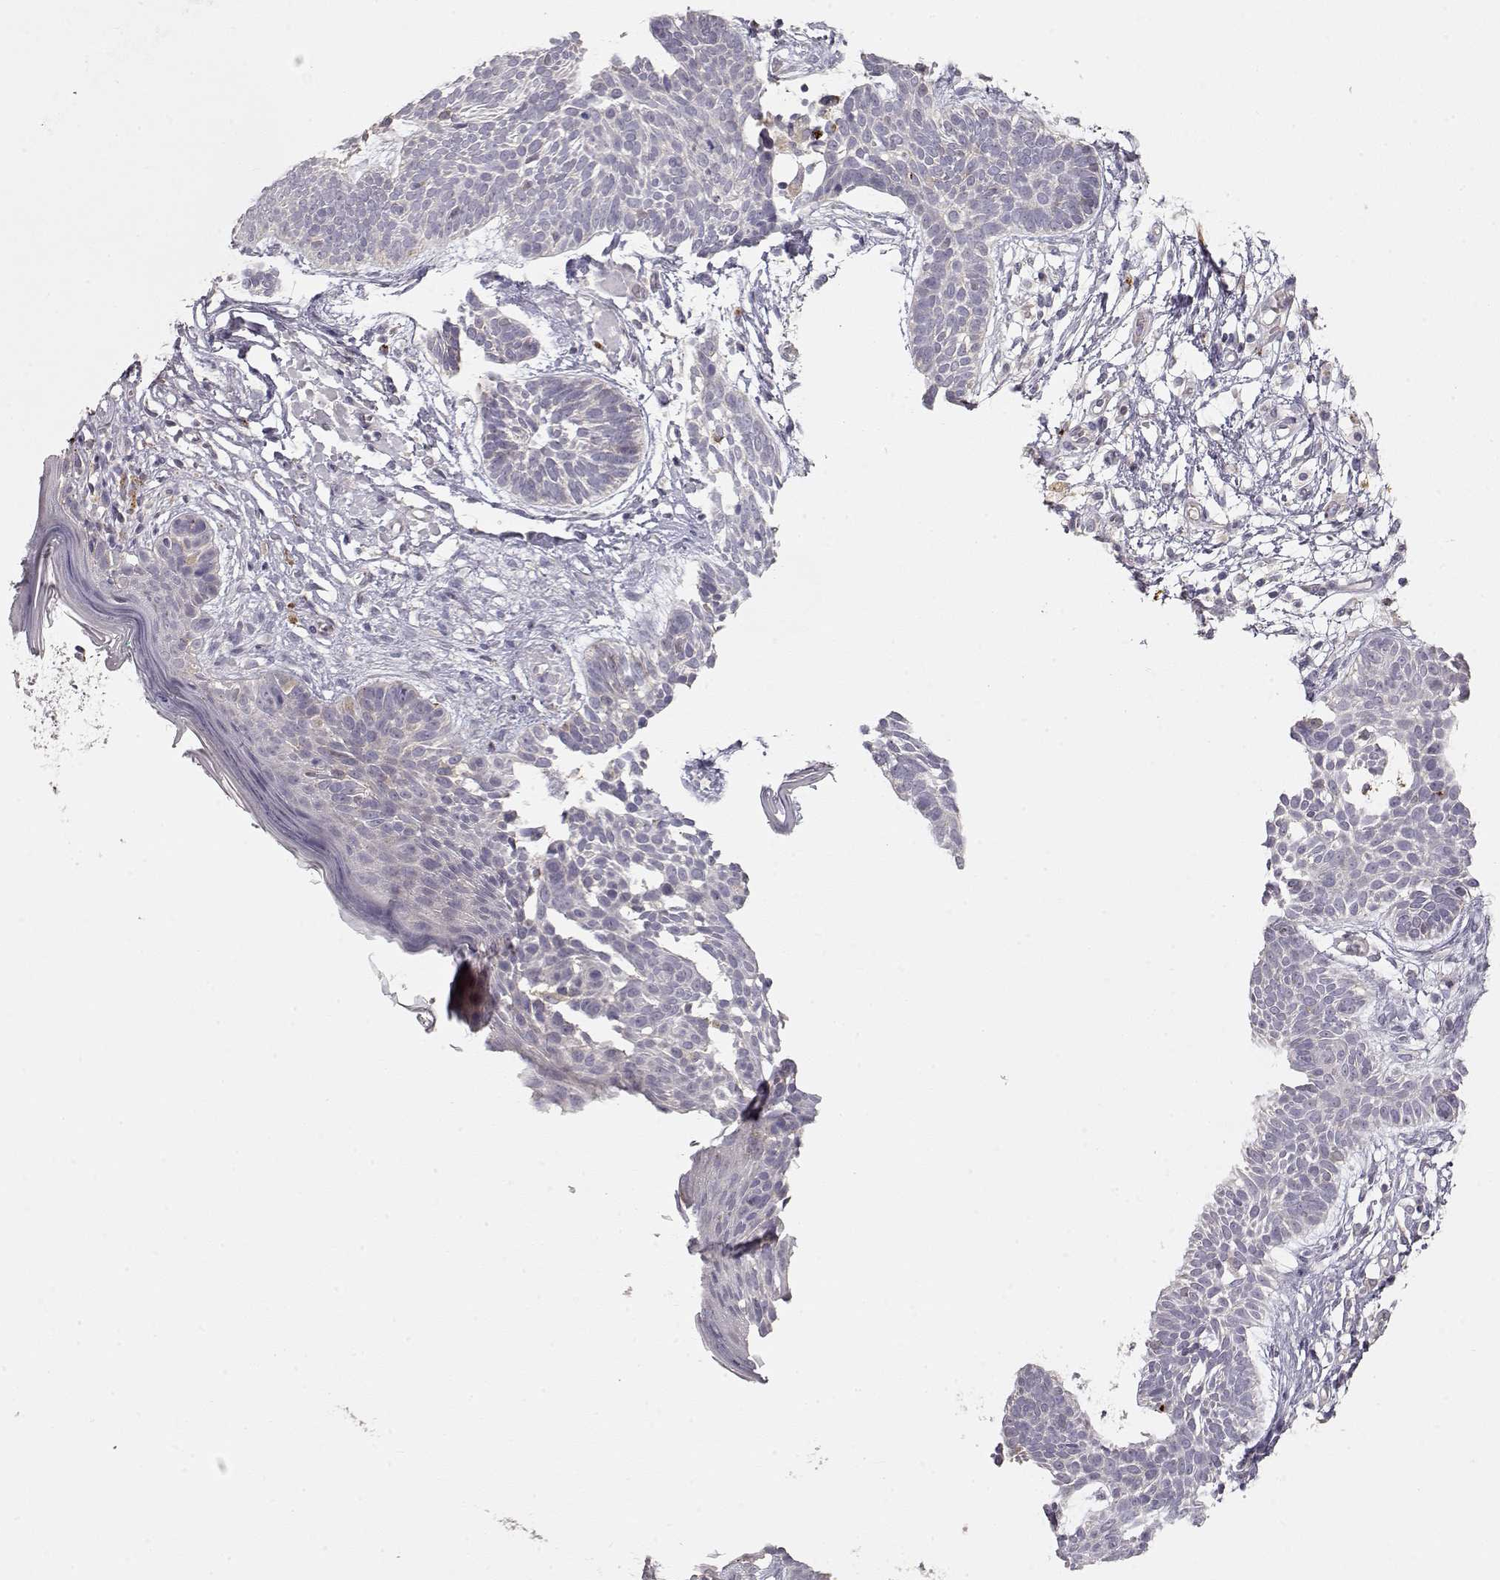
{"staining": {"intensity": "negative", "quantity": "none", "location": "none"}, "tissue": "skin cancer", "cell_type": "Tumor cells", "image_type": "cancer", "snomed": [{"axis": "morphology", "description": "Basal cell carcinoma"}, {"axis": "topography", "description": "Skin"}], "caption": "DAB (3,3'-diaminobenzidine) immunohistochemical staining of human skin basal cell carcinoma shows no significant expression in tumor cells.", "gene": "ARHGAP8", "patient": {"sex": "male", "age": 85}}